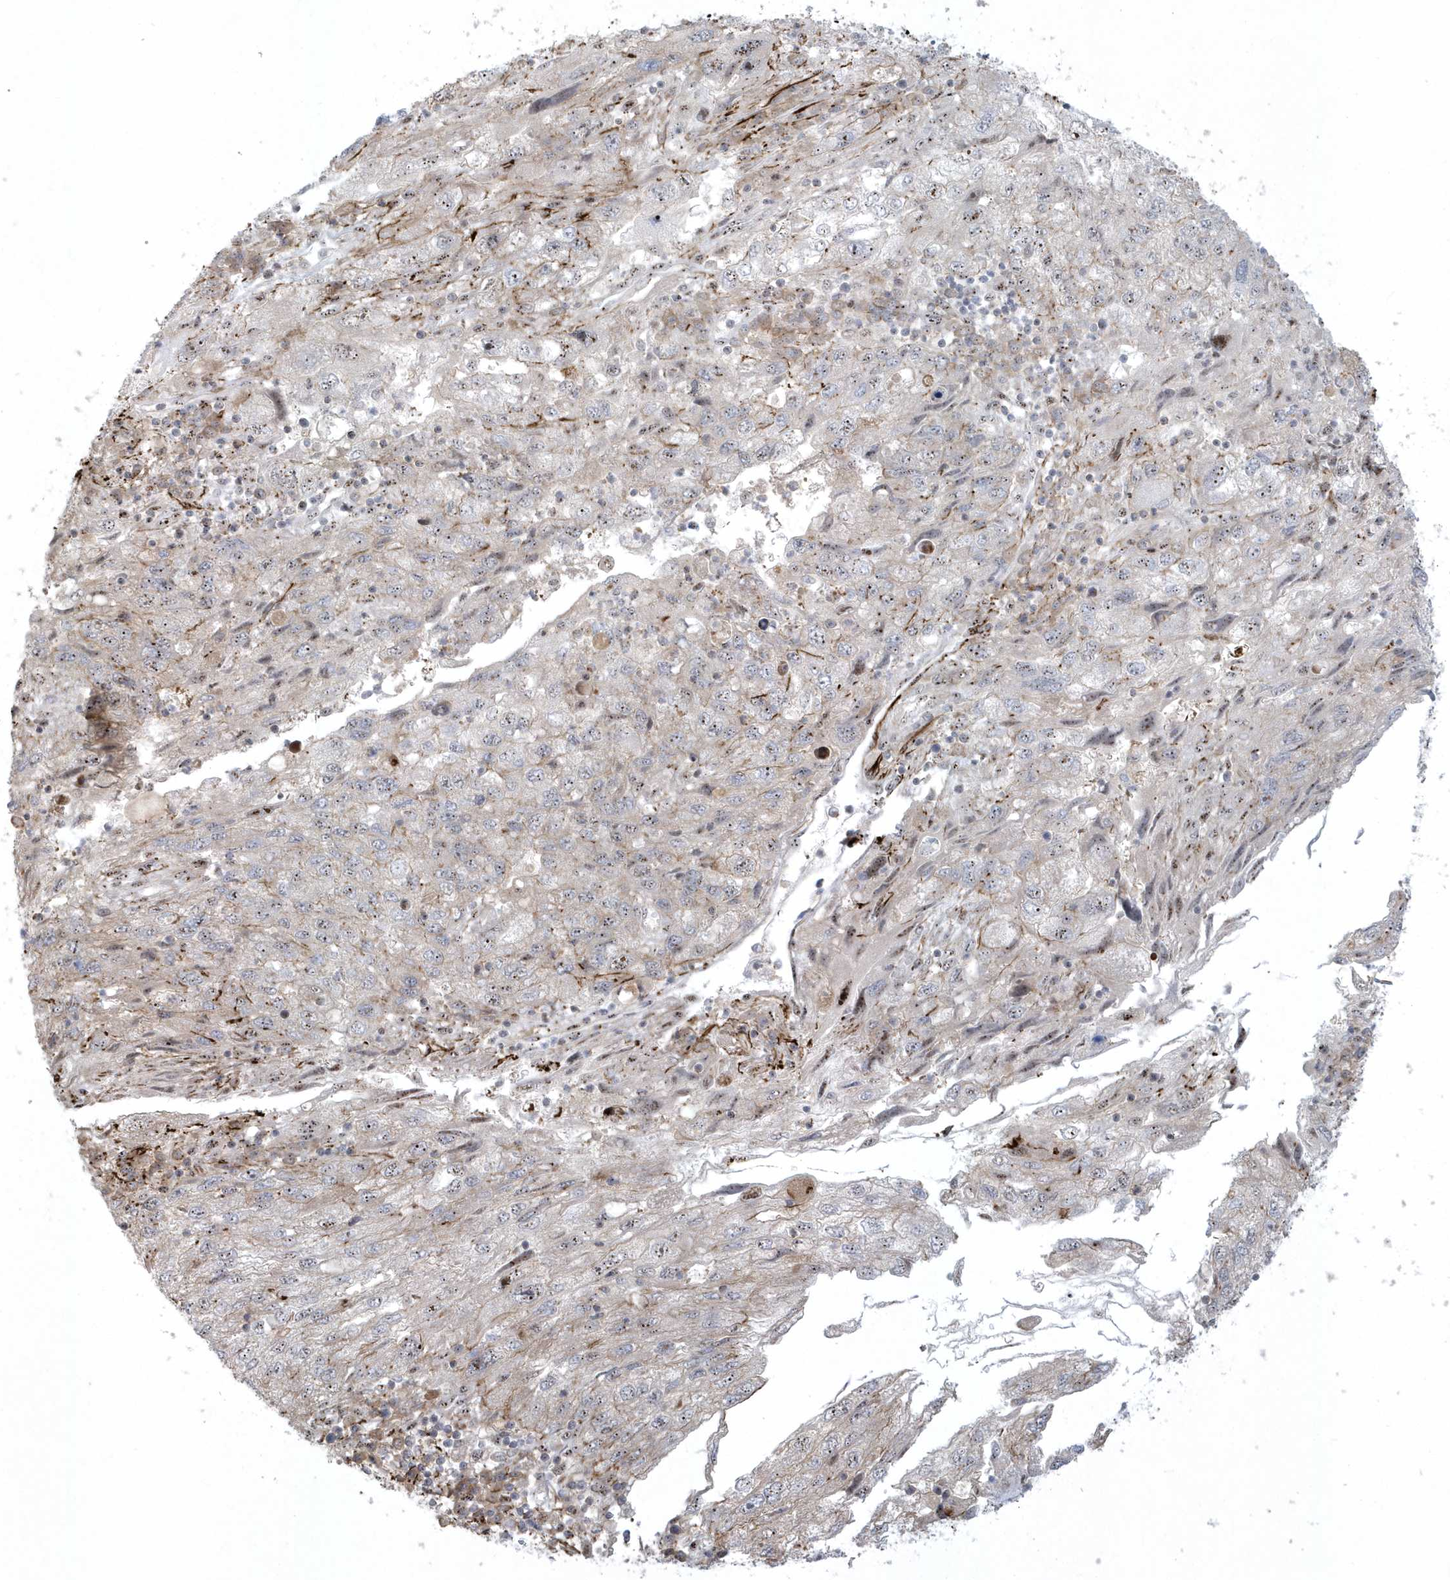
{"staining": {"intensity": "weak", "quantity": "<25%", "location": "nuclear"}, "tissue": "endometrial cancer", "cell_type": "Tumor cells", "image_type": "cancer", "snomed": [{"axis": "morphology", "description": "Adenocarcinoma, NOS"}, {"axis": "topography", "description": "Endometrium"}], "caption": "An immunohistochemistry (IHC) photomicrograph of endometrial adenocarcinoma is shown. There is no staining in tumor cells of endometrial adenocarcinoma.", "gene": "MASP2", "patient": {"sex": "female", "age": 49}}